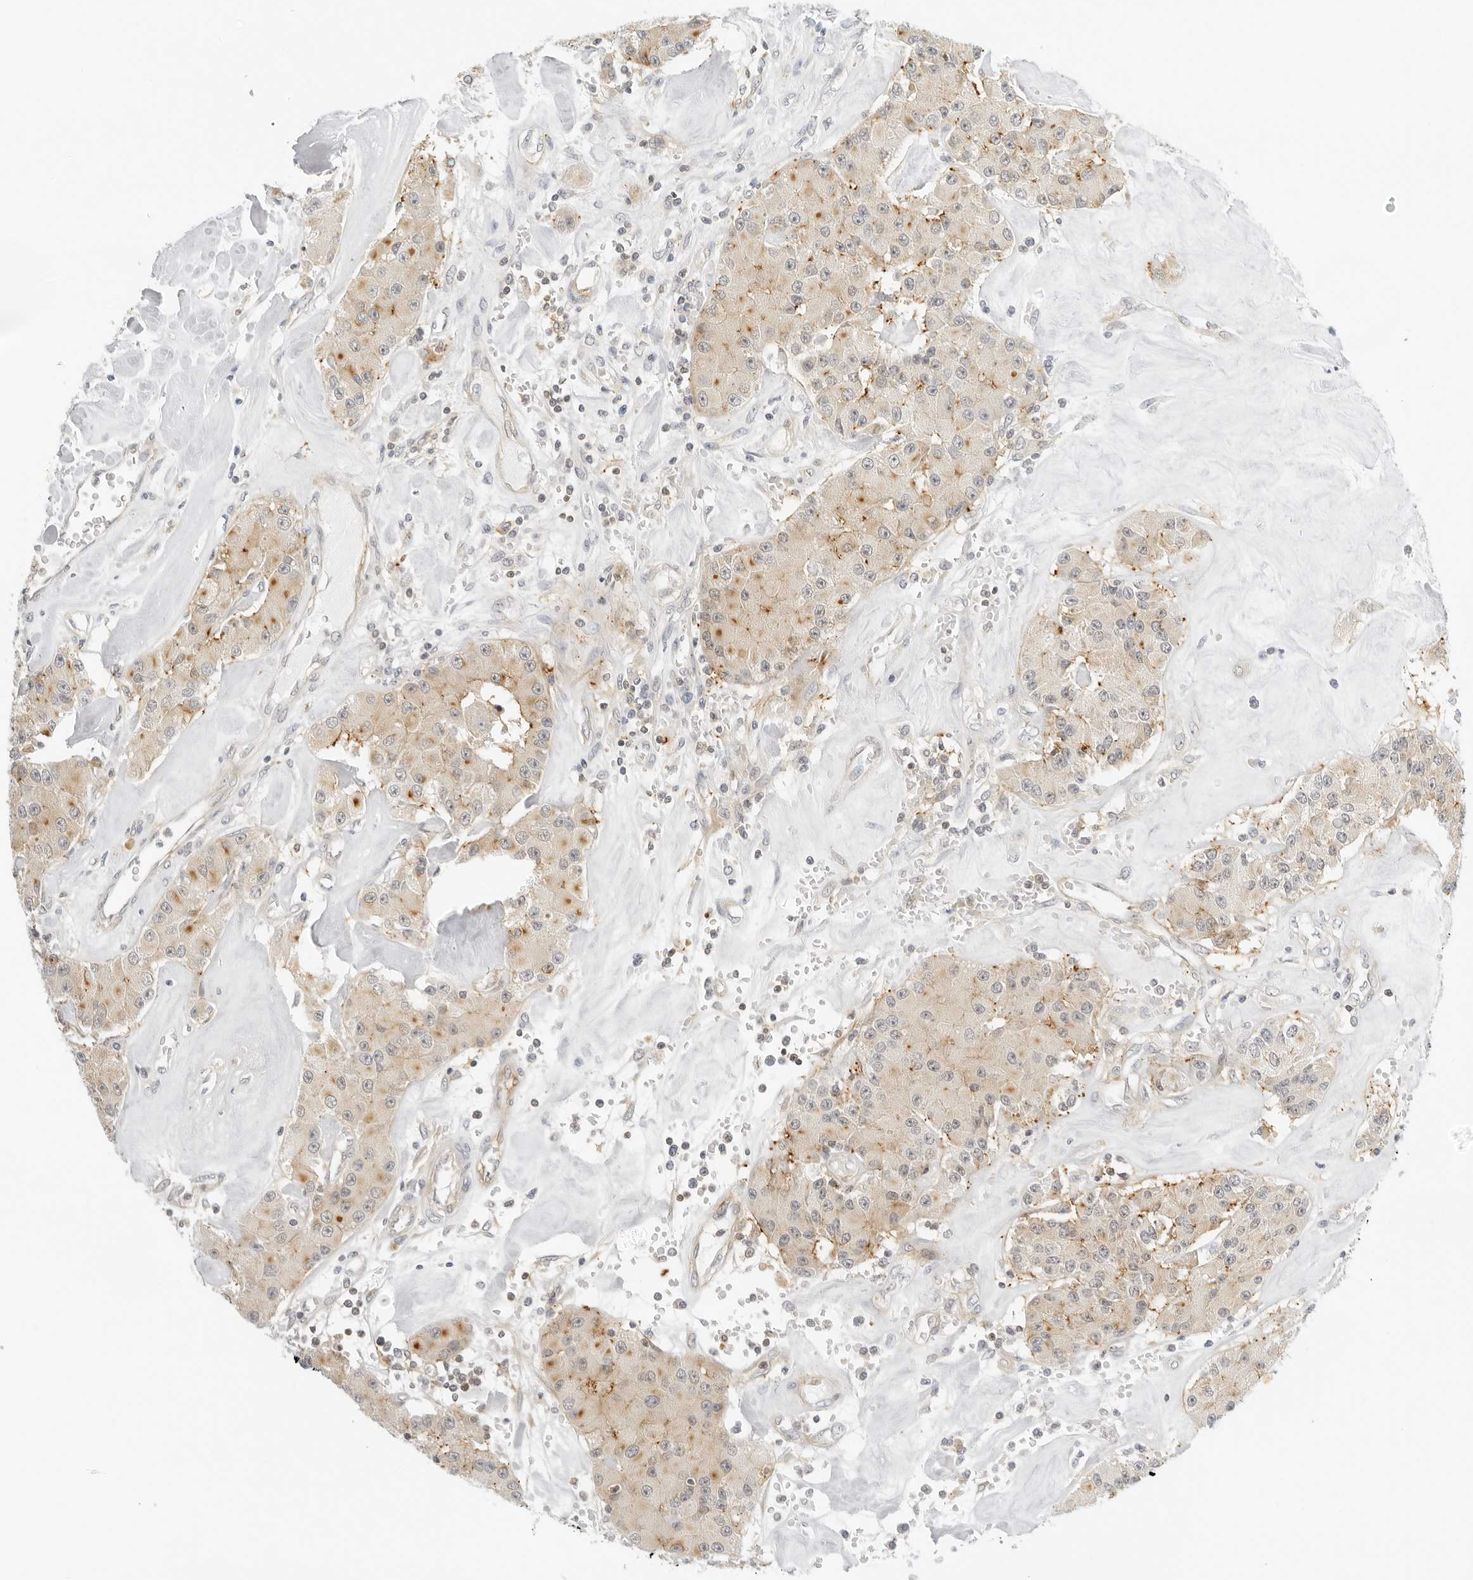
{"staining": {"intensity": "weak", "quantity": "25%-75%", "location": "cytoplasmic/membranous"}, "tissue": "carcinoid", "cell_type": "Tumor cells", "image_type": "cancer", "snomed": [{"axis": "morphology", "description": "Carcinoid, malignant, NOS"}, {"axis": "topography", "description": "Pancreas"}], "caption": "The micrograph reveals staining of carcinoid, revealing weak cytoplasmic/membranous protein positivity (brown color) within tumor cells.", "gene": "OSCP1", "patient": {"sex": "male", "age": 41}}